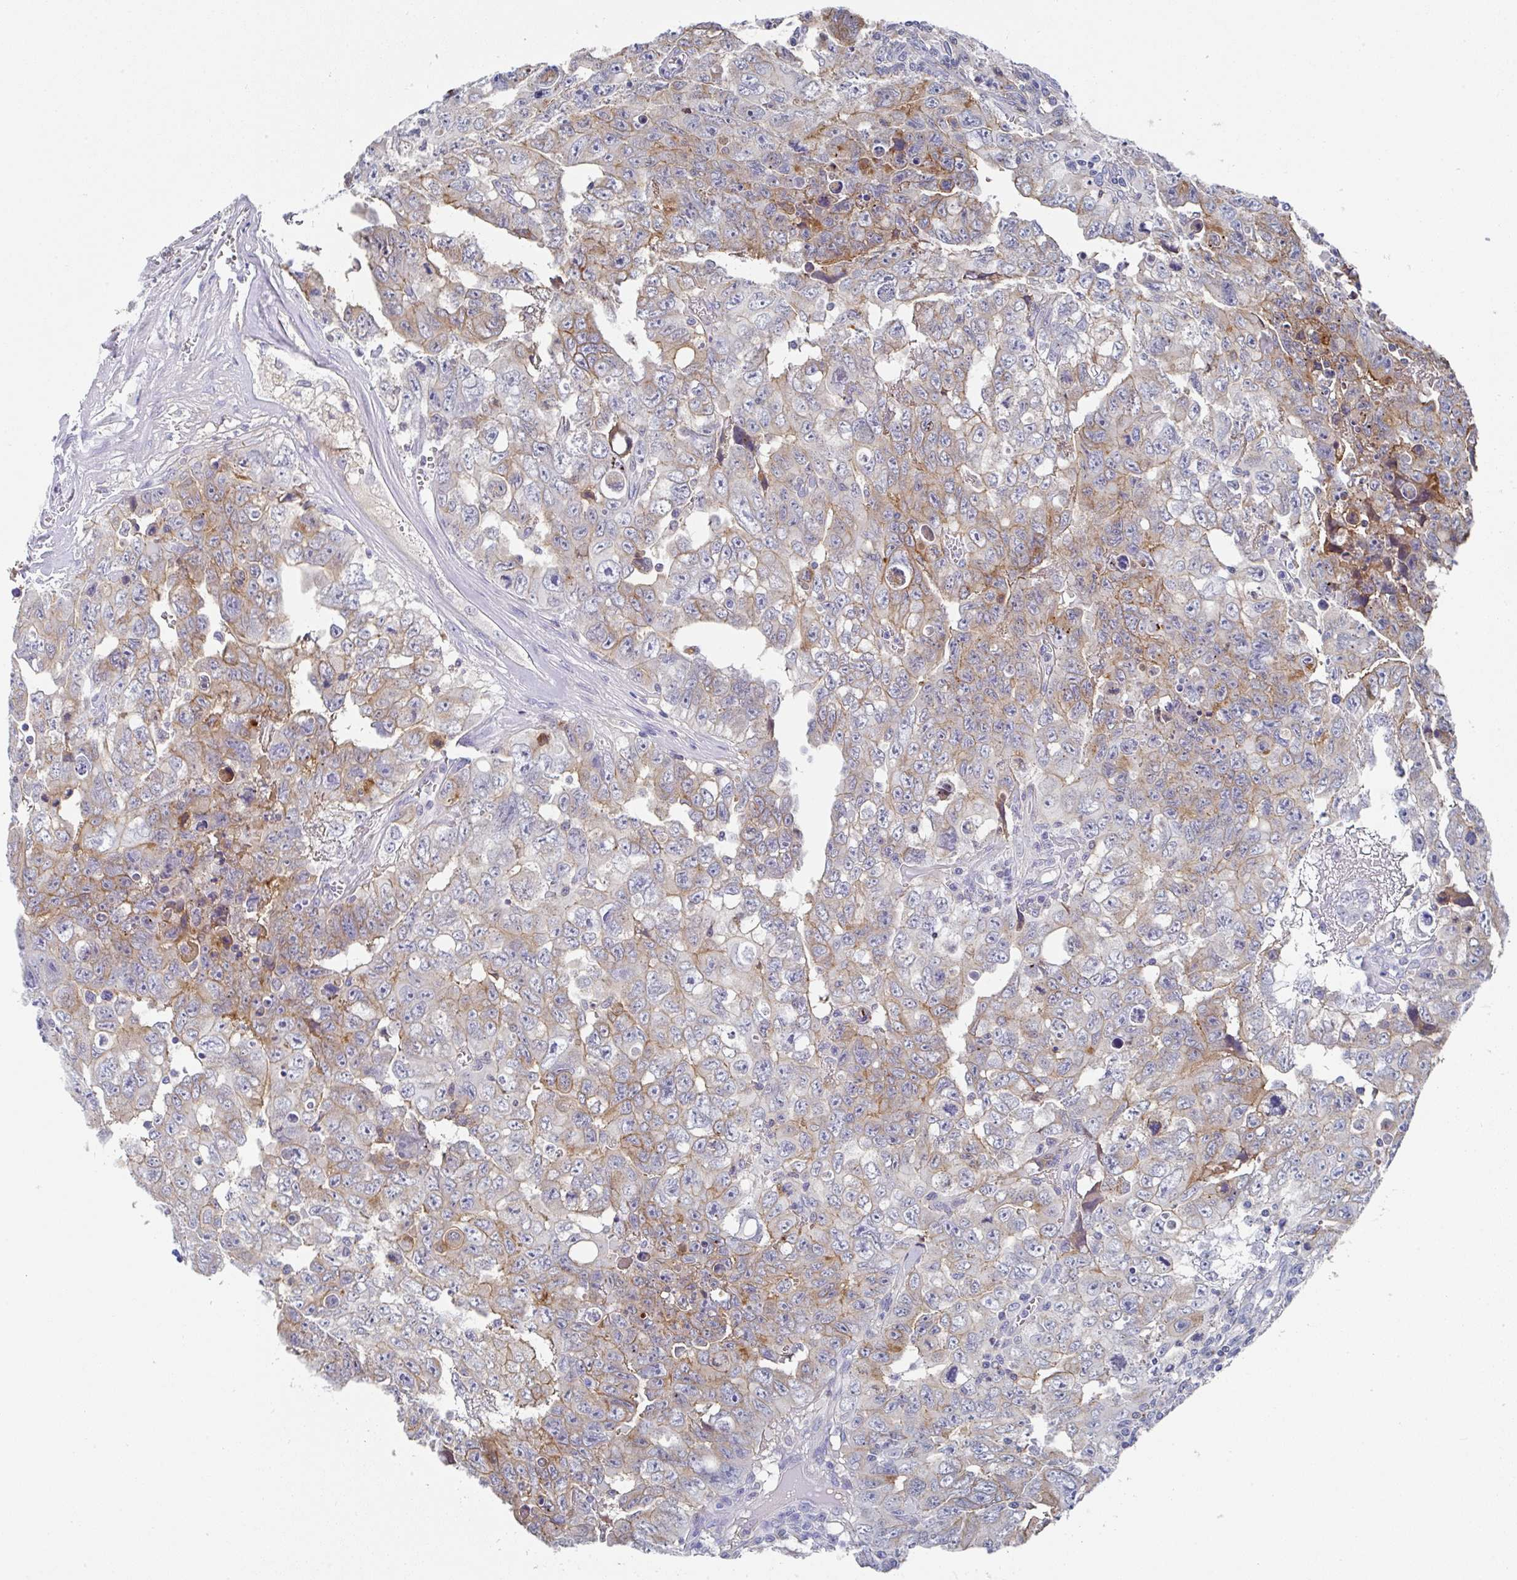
{"staining": {"intensity": "moderate", "quantity": "25%-75%", "location": "cytoplasmic/membranous"}, "tissue": "testis cancer", "cell_type": "Tumor cells", "image_type": "cancer", "snomed": [{"axis": "morphology", "description": "Carcinoma, Embryonal, NOS"}, {"axis": "topography", "description": "Testis"}], "caption": "This histopathology image shows testis cancer (embryonal carcinoma) stained with immunohistochemistry (IHC) to label a protein in brown. The cytoplasmic/membranous of tumor cells show moderate positivity for the protein. Nuclei are counter-stained blue.", "gene": "TNFRSF8", "patient": {"sex": "male", "age": 24}}